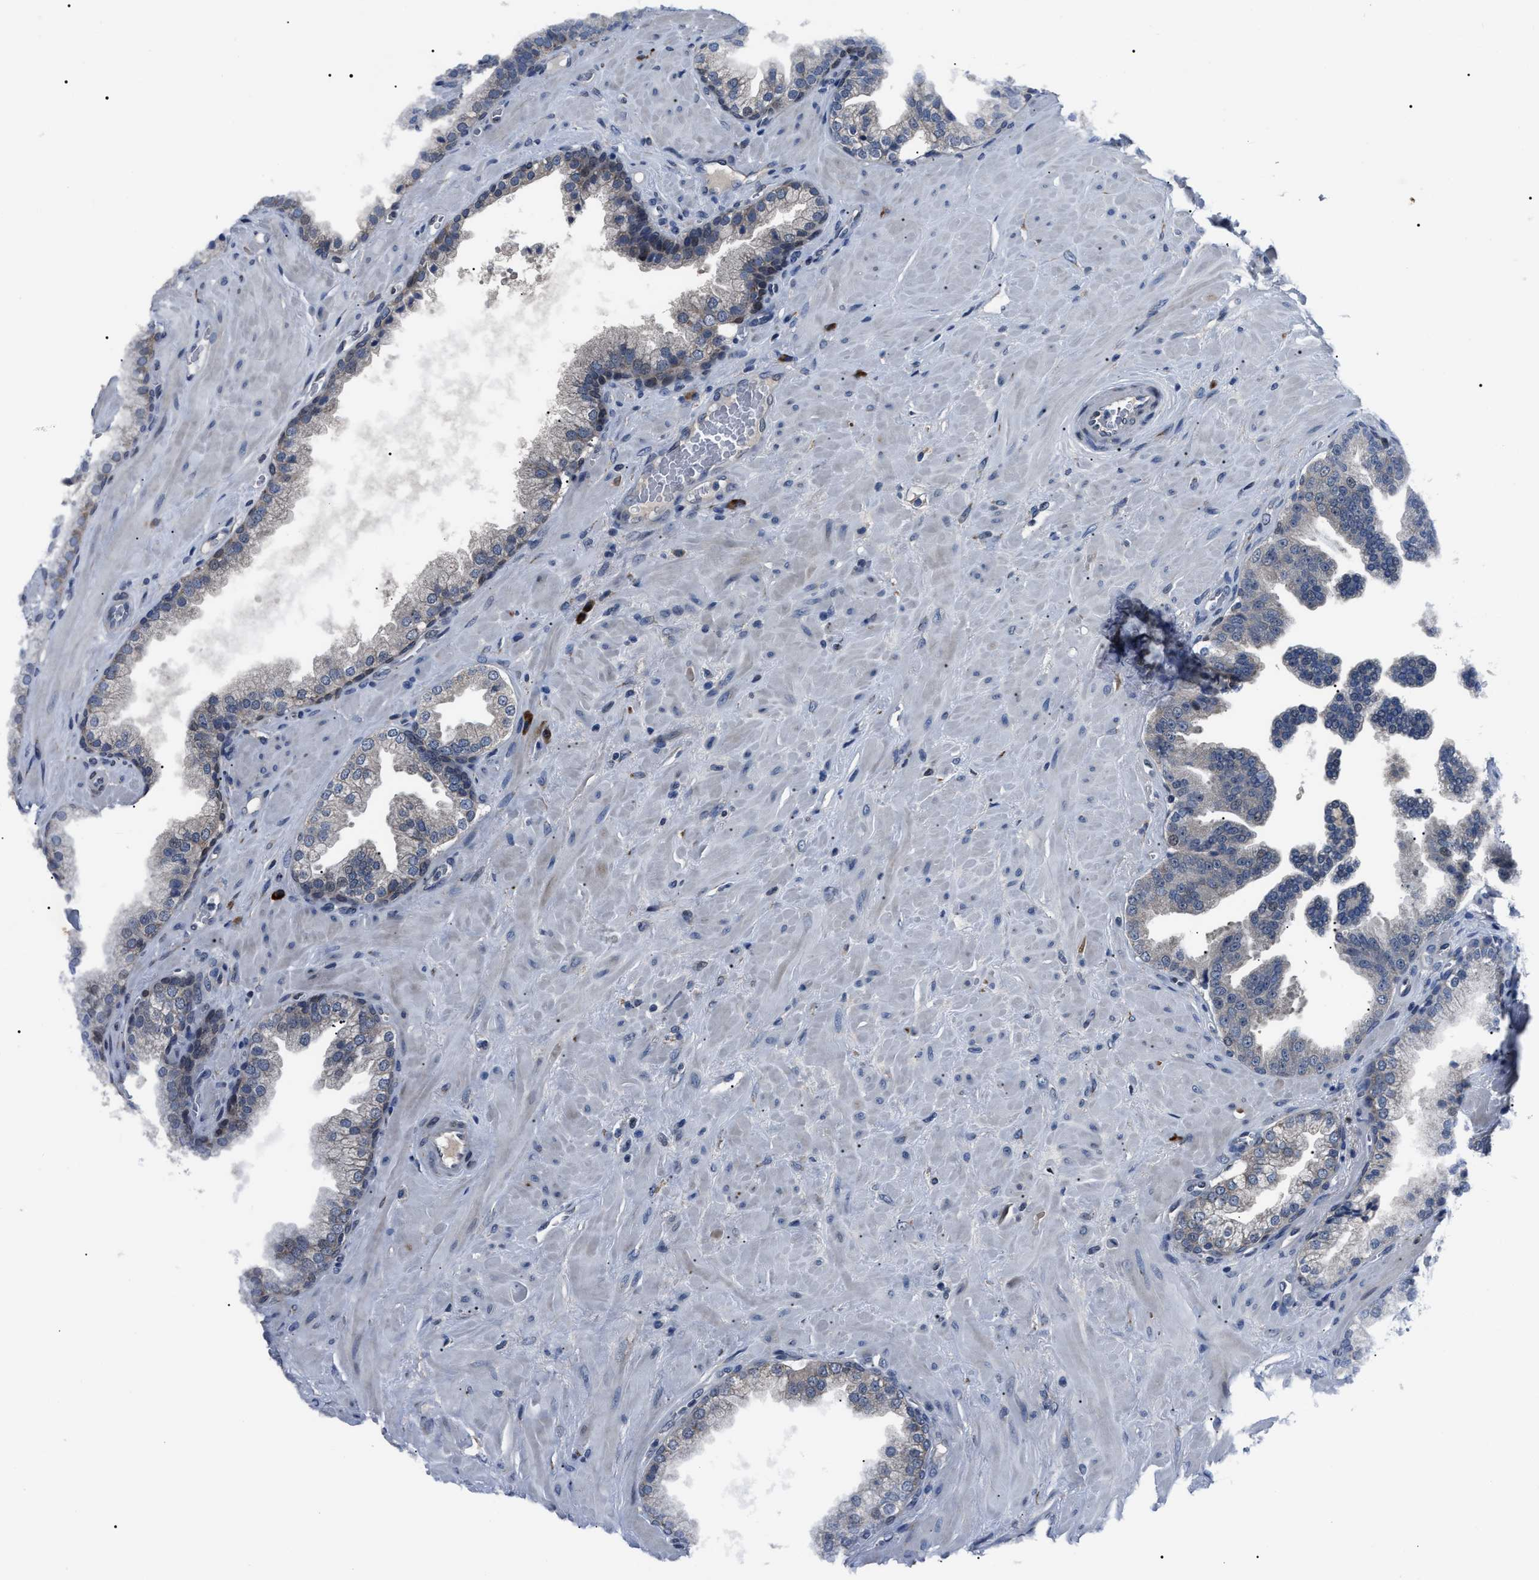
{"staining": {"intensity": "negative", "quantity": "none", "location": "none"}, "tissue": "prostate cancer", "cell_type": "Tumor cells", "image_type": "cancer", "snomed": [{"axis": "morphology", "description": "Adenocarcinoma, Low grade"}, {"axis": "topography", "description": "Prostate"}], "caption": "Immunohistochemistry histopathology image of neoplastic tissue: prostate low-grade adenocarcinoma stained with DAB reveals no significant protein staining in tumor cells. (Brightfield microscopy of DAB immunohistochemistry (IHC) at high magnification).", "gene": "LRRC14", "patient": {"sex": "male", "age": 71}}